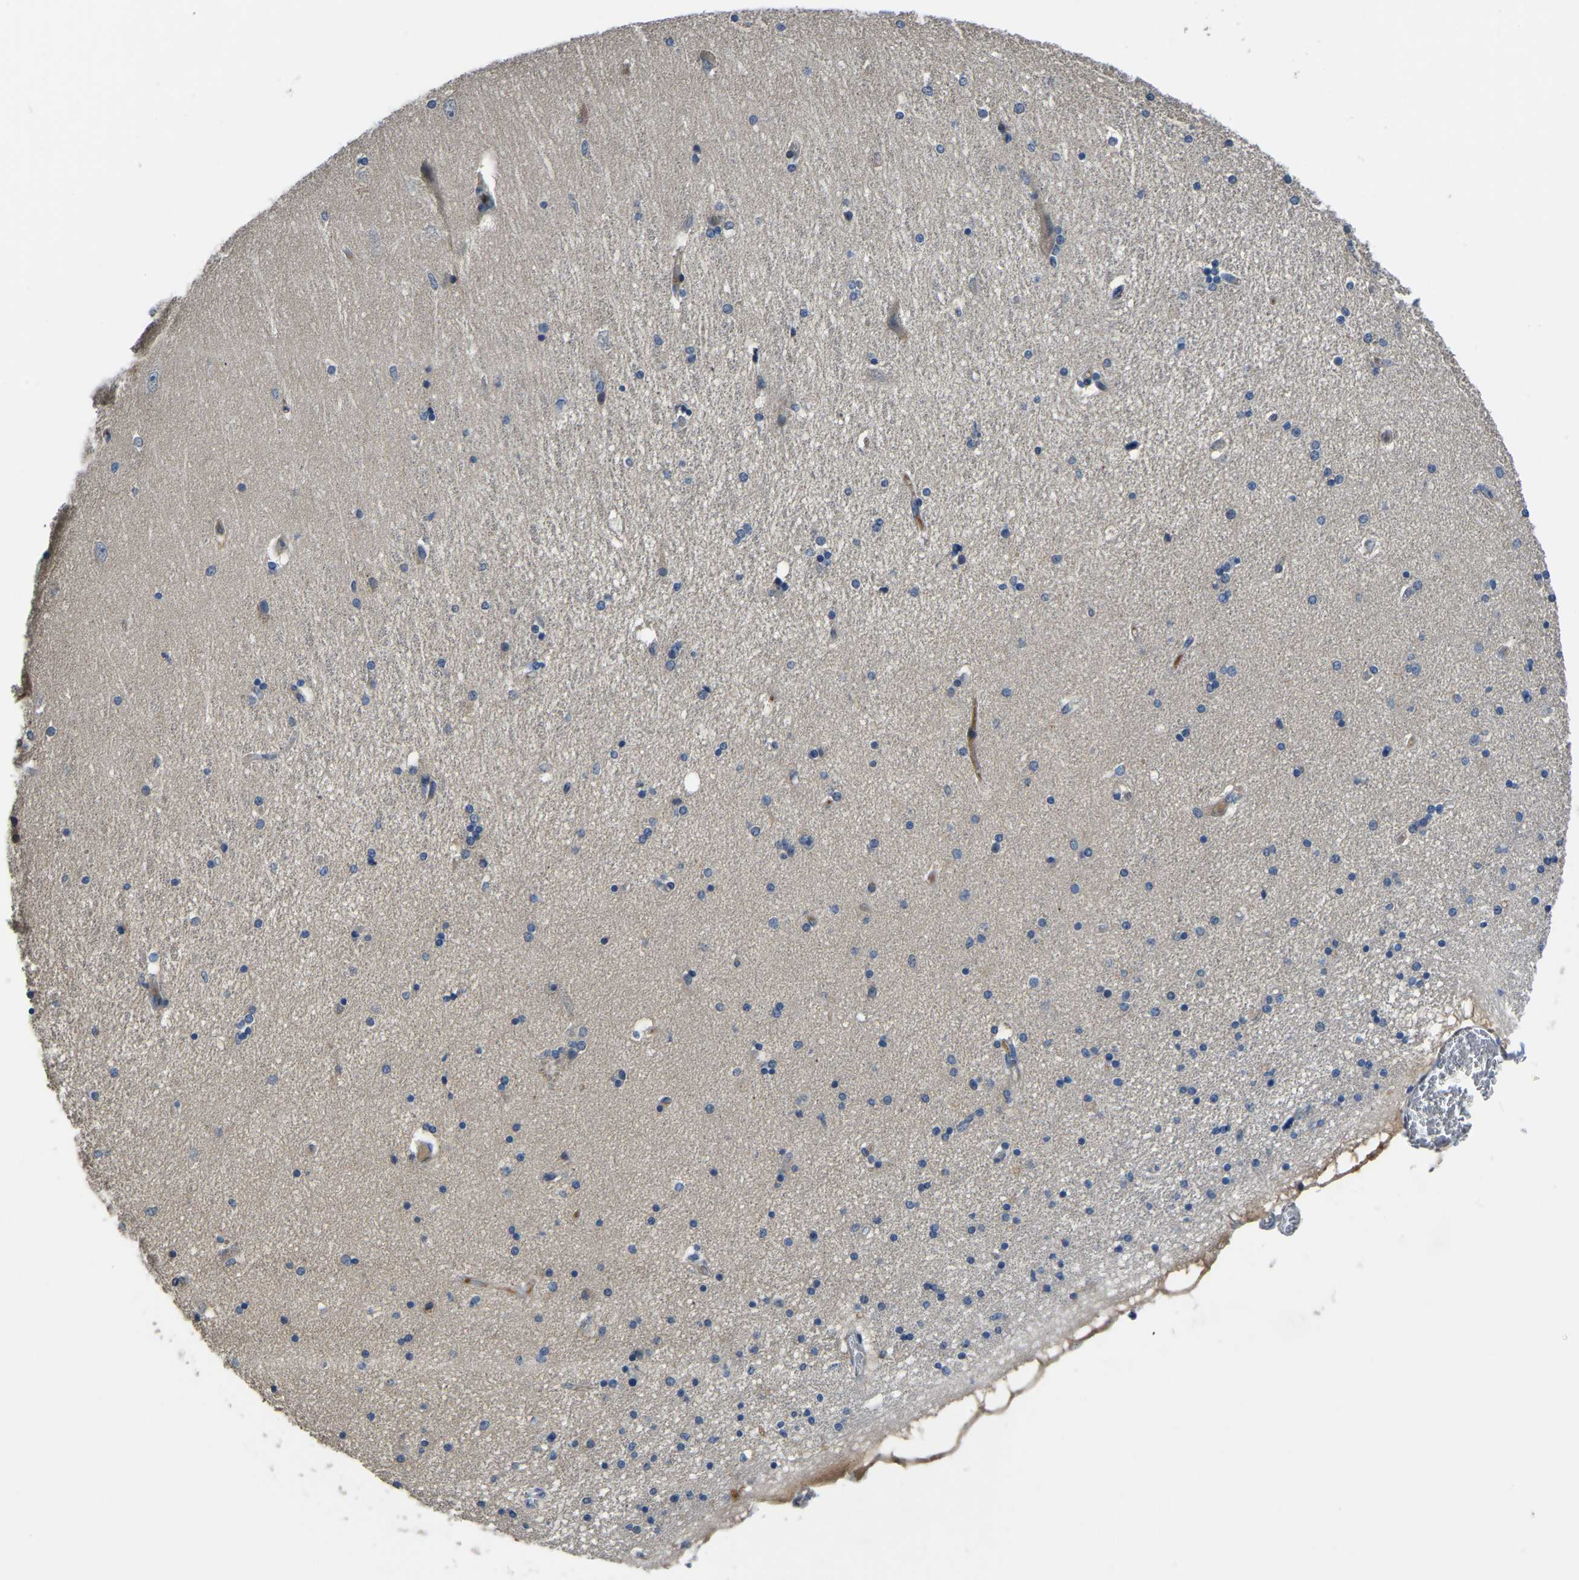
{"staining": {"intensity": "negative", "quantity": "none", "location": "none"}, "tissue": "hippocampus", "cell_type": "Glial cells", "image_type": "normal", "snomed": [{"axis": "morphology", "description": "Normal tissue, NOS"}, {"axis": "topography", "description": "Hippocampus"}], "caption": "This is an immunohistochemistry (IHC) histopathology image of normal human hippocampus. There is no positivity in glial cells.", "gene": "HIGD2B", "patient": {"sex": "female", "age": 54}}